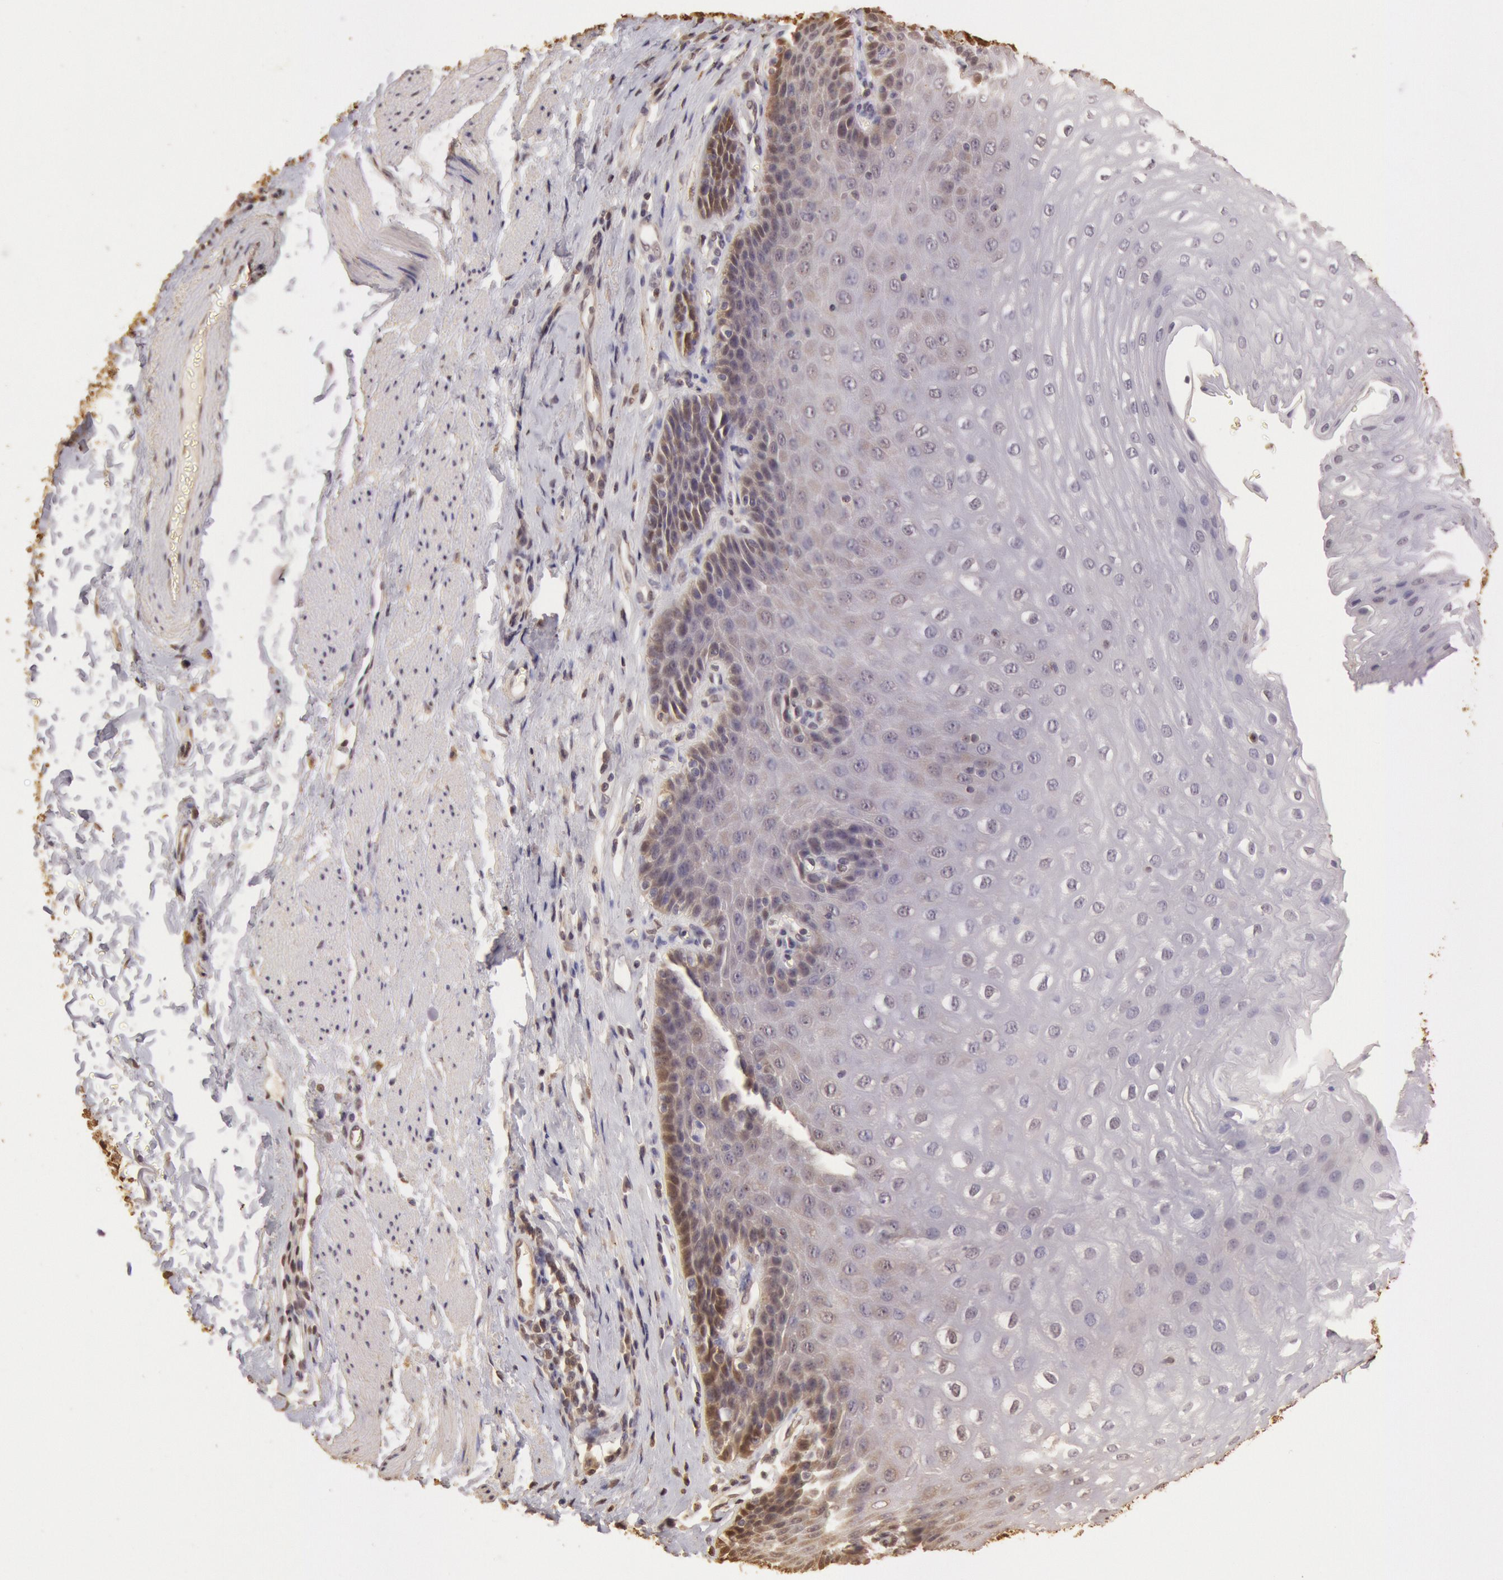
{"staining": {"intensity": "weak", "quantity": "25%-75%", "location": "cytoplasmic/membranous,nuclear"}, "tissue": "esophagus", "cell_type": "Squamous epithelial cells", "image_type": "normal", "snomed": [{"axis": "morphology", "description": "Normal tissue, NOS"}, {"axis": "topography", "description": "Esophagus"}], "caption": "Protein staining displays weak cytoplasmic/membranous,nuclear positivity in approximately 25%-75% of squamous epithelial cells in normal esophagus.", "gene": "SOD1", "patient": {"sex": "male", "age": 65}}